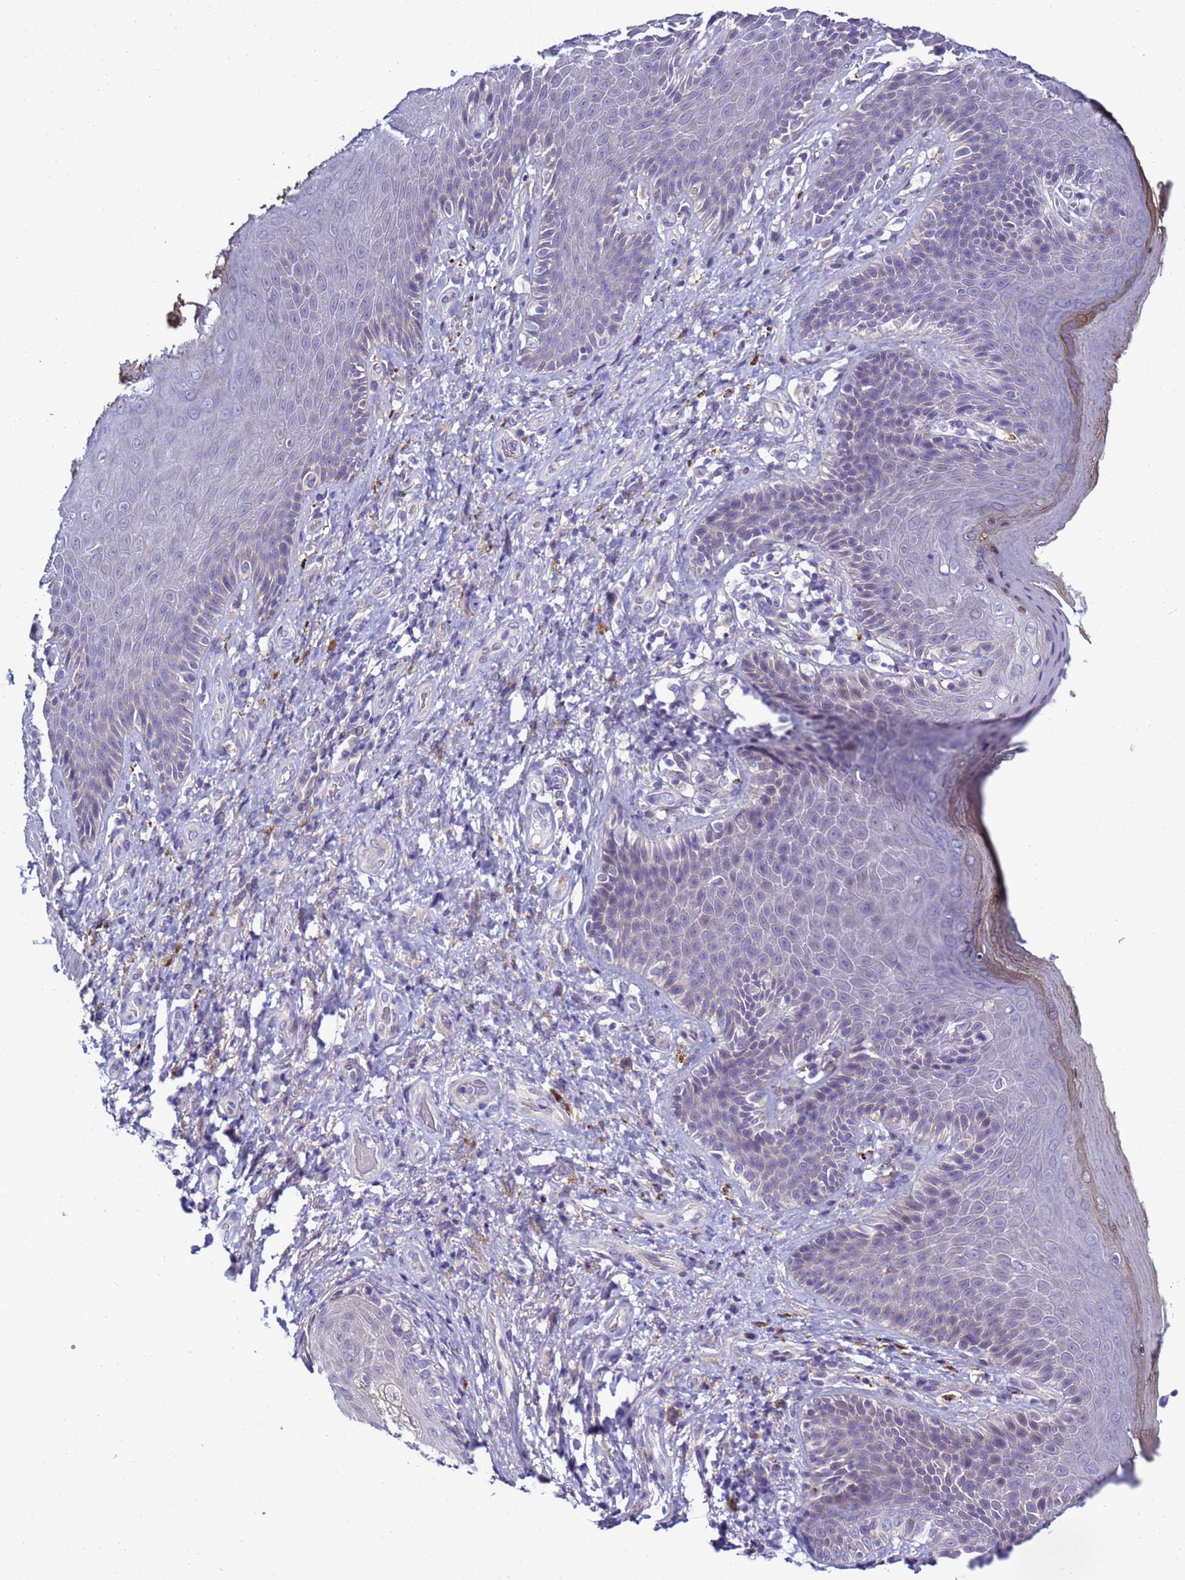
{"staining": {"intensity": "moderate", "quantity": "<25%", "location": "cytoplasmic/membranous"}, "tissue": "skin", "cell_type": "Epidermal cells", "image_type": "normal", "snomed": [{"axis": "morphology", "description": "Normal tissue, NOS"}, {"axis": "topography", "description": "Anal"}], "caption": "IHC of benign skin shows low levels of moderate cytoplasmic/membranous positivity in about <25% of epidermal cells.", "gene": "NAT1", "patient": {"sex": "female", "age": 89}}